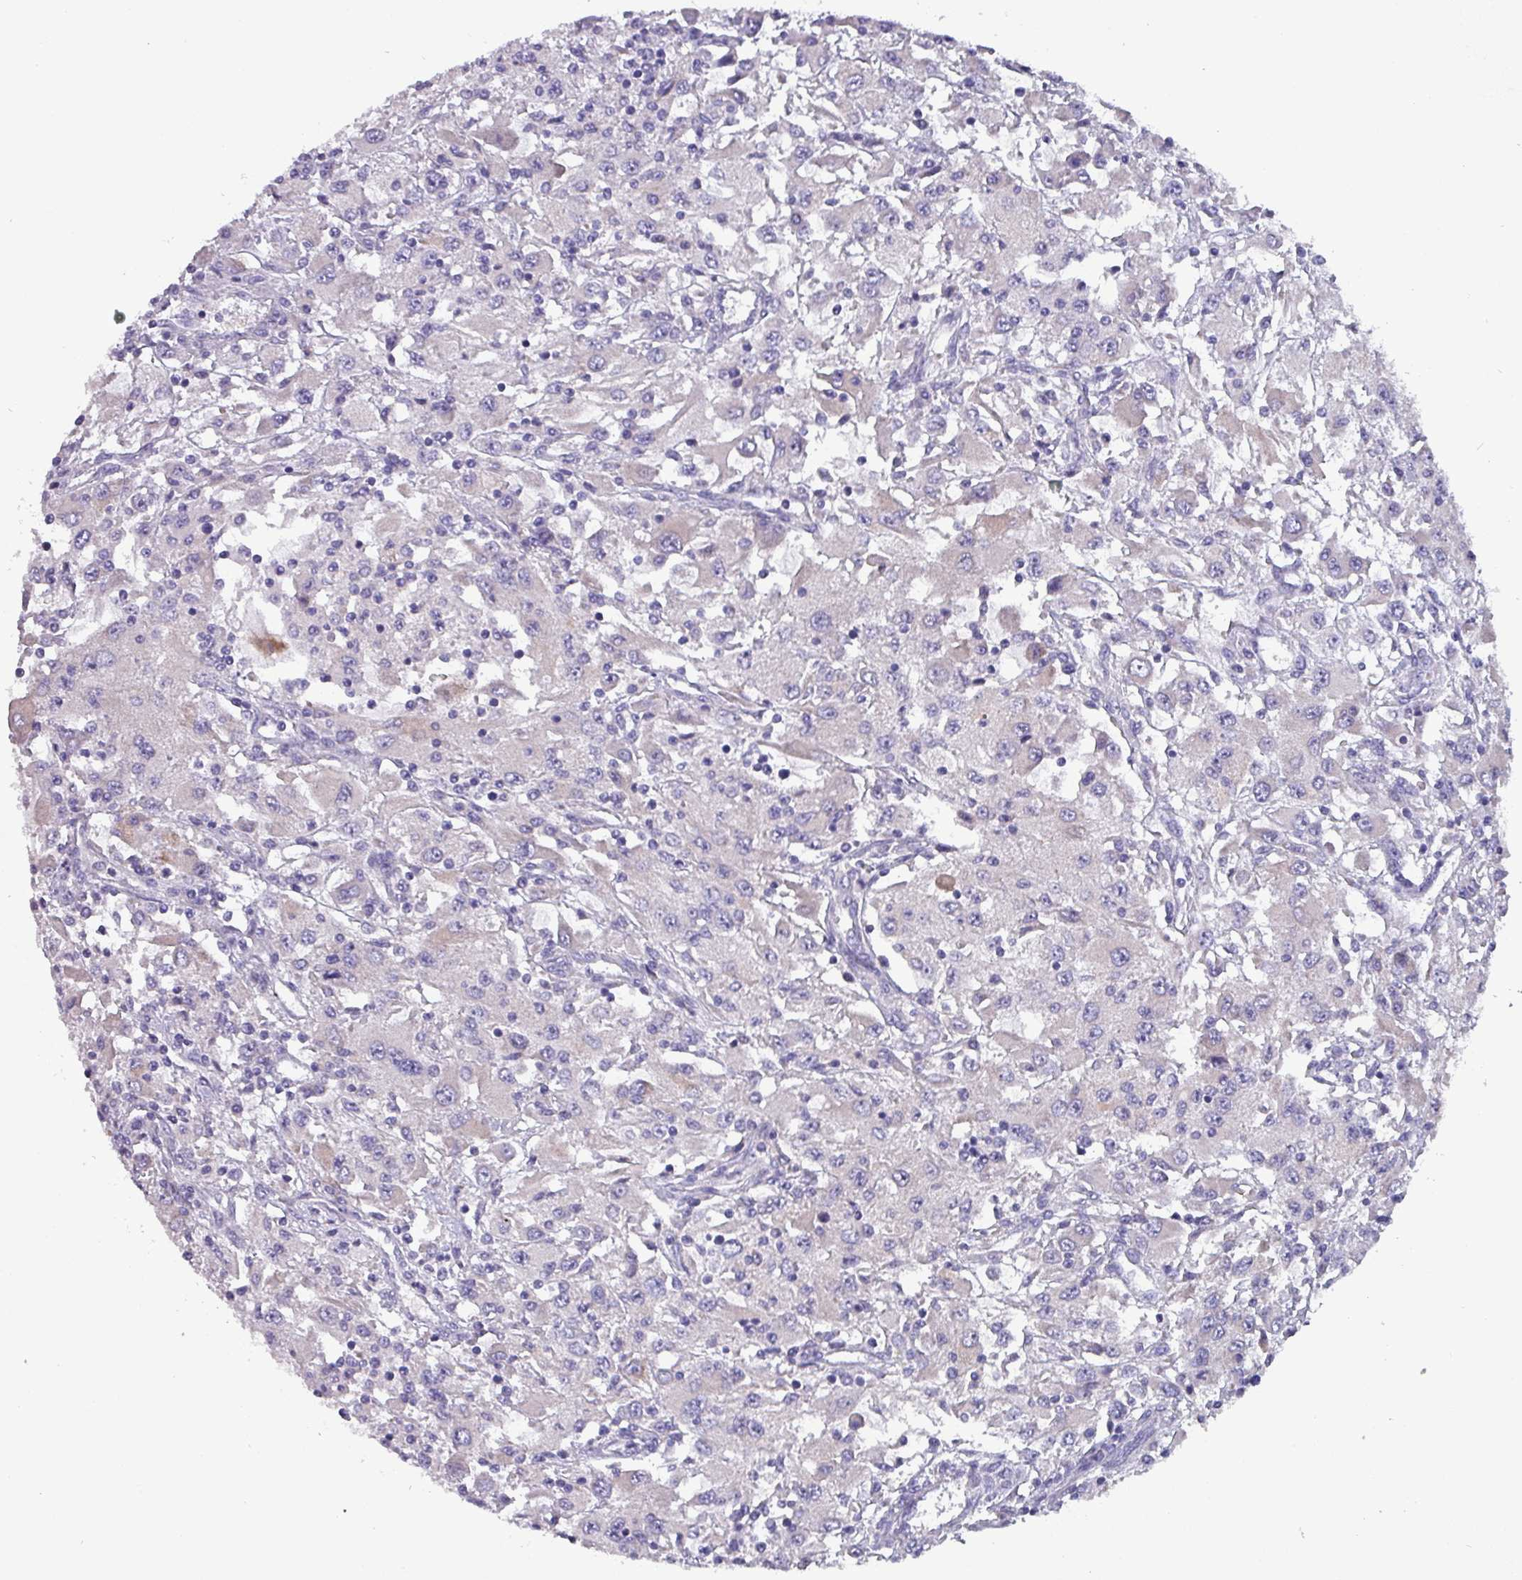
{"staining": {"intensity": "negative", "quantity": "none", "location": "none"}, "tissue": "renal cancer", "cell_type": "Tumor cells", "image_type": "cancer", "snomed": [{"axis": "morphology", "description": "Adenocarcinoma, NOS"}, {"axis": "topography", "description": "Kidney"}], "caption": "This histopathology image is of renal cancer (adenocarcinoma) stained with immunohistochemistry to label a protein in brown with the nuclei are counter-stained blue. There is no positivity in tumor cells.", "gene": "HSD3B7", "patient": {"sex": "female", "age": 67}}